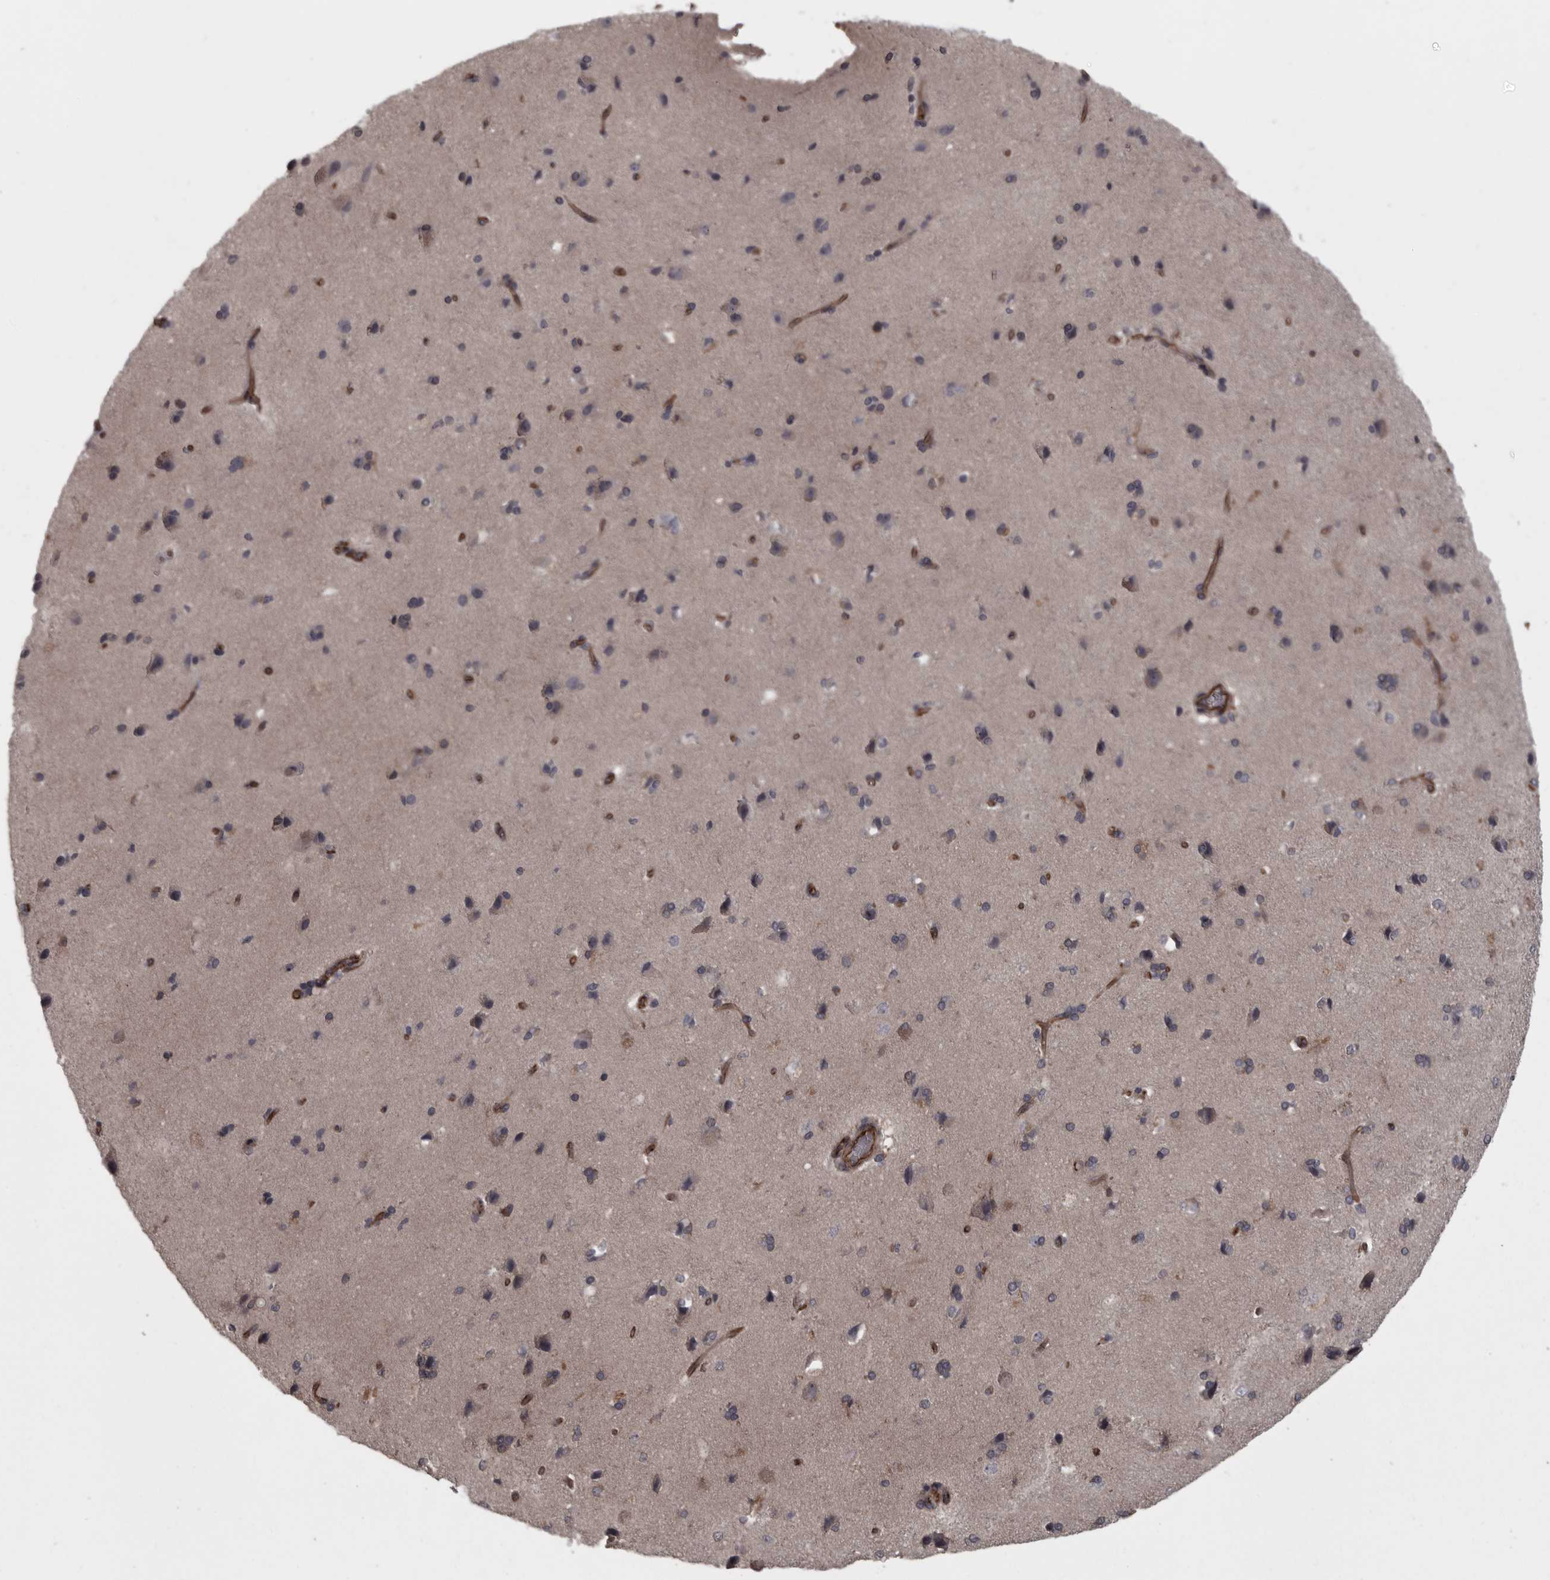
{"staining": {"intensity": "moderate", "quantity": ">75%", "location": "cytoplasmic/membranous"}, "tissue": "cerebral cortex", "cell_type": "Endothelial cells", "image_type": "normal", "snomed": [{"axis": "morphology", "description": "Normal tissue, NOS"}, {"axis": "topography", "description": "Cerebral cortex"}], "caption": "Moderate cytoplasmic/membranous positivity is present in approximately >75% of endothelial cells in normal cerebral cortex.", "gene": "FAAP100", "patient": {"sex": "male", "age": 62}}